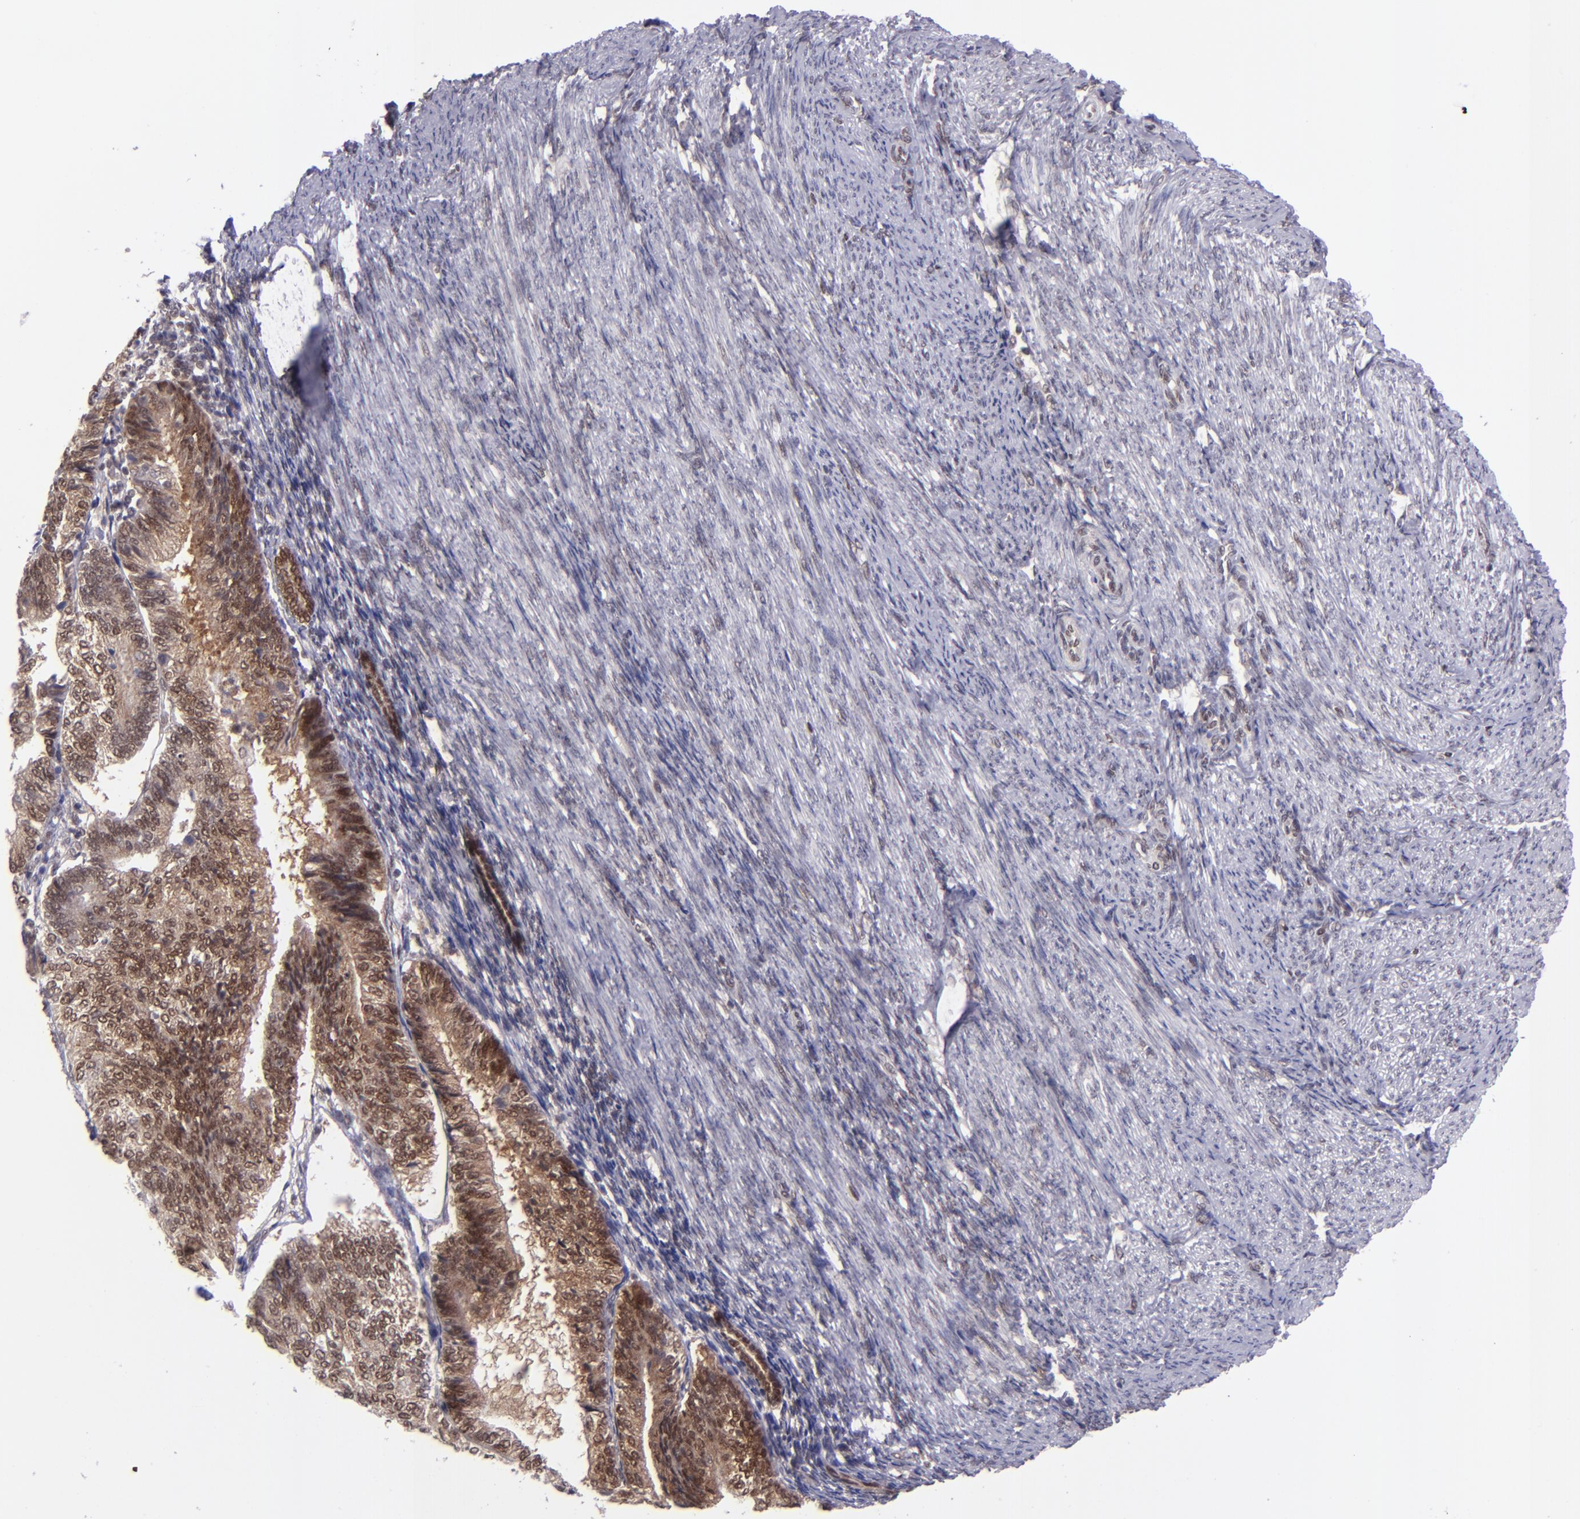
{"staining": {"intensity": "moderate", "quantity": ">75%", "location": "cytoplasmic/membranous,nuclear"}, "tissue": "endometrial cancer", "cell_type": "Tumor cells", "image_type": "cancer", "snomed": [{"axis": "morphology", "description": "Adenocarcinoma, NOS"}, {"axis": "topography", "description": "Endometrium"}], "caption": "Moderate cytoplasmic/membranous and nuclear staining is identified in approximately >75% of tumor cells in endometrial cancer. (DAB IHC, brown staining for protein, blue staining for nuclei).", "gene": "BAG1", "patient": {"sex": "female", "age": 55}}